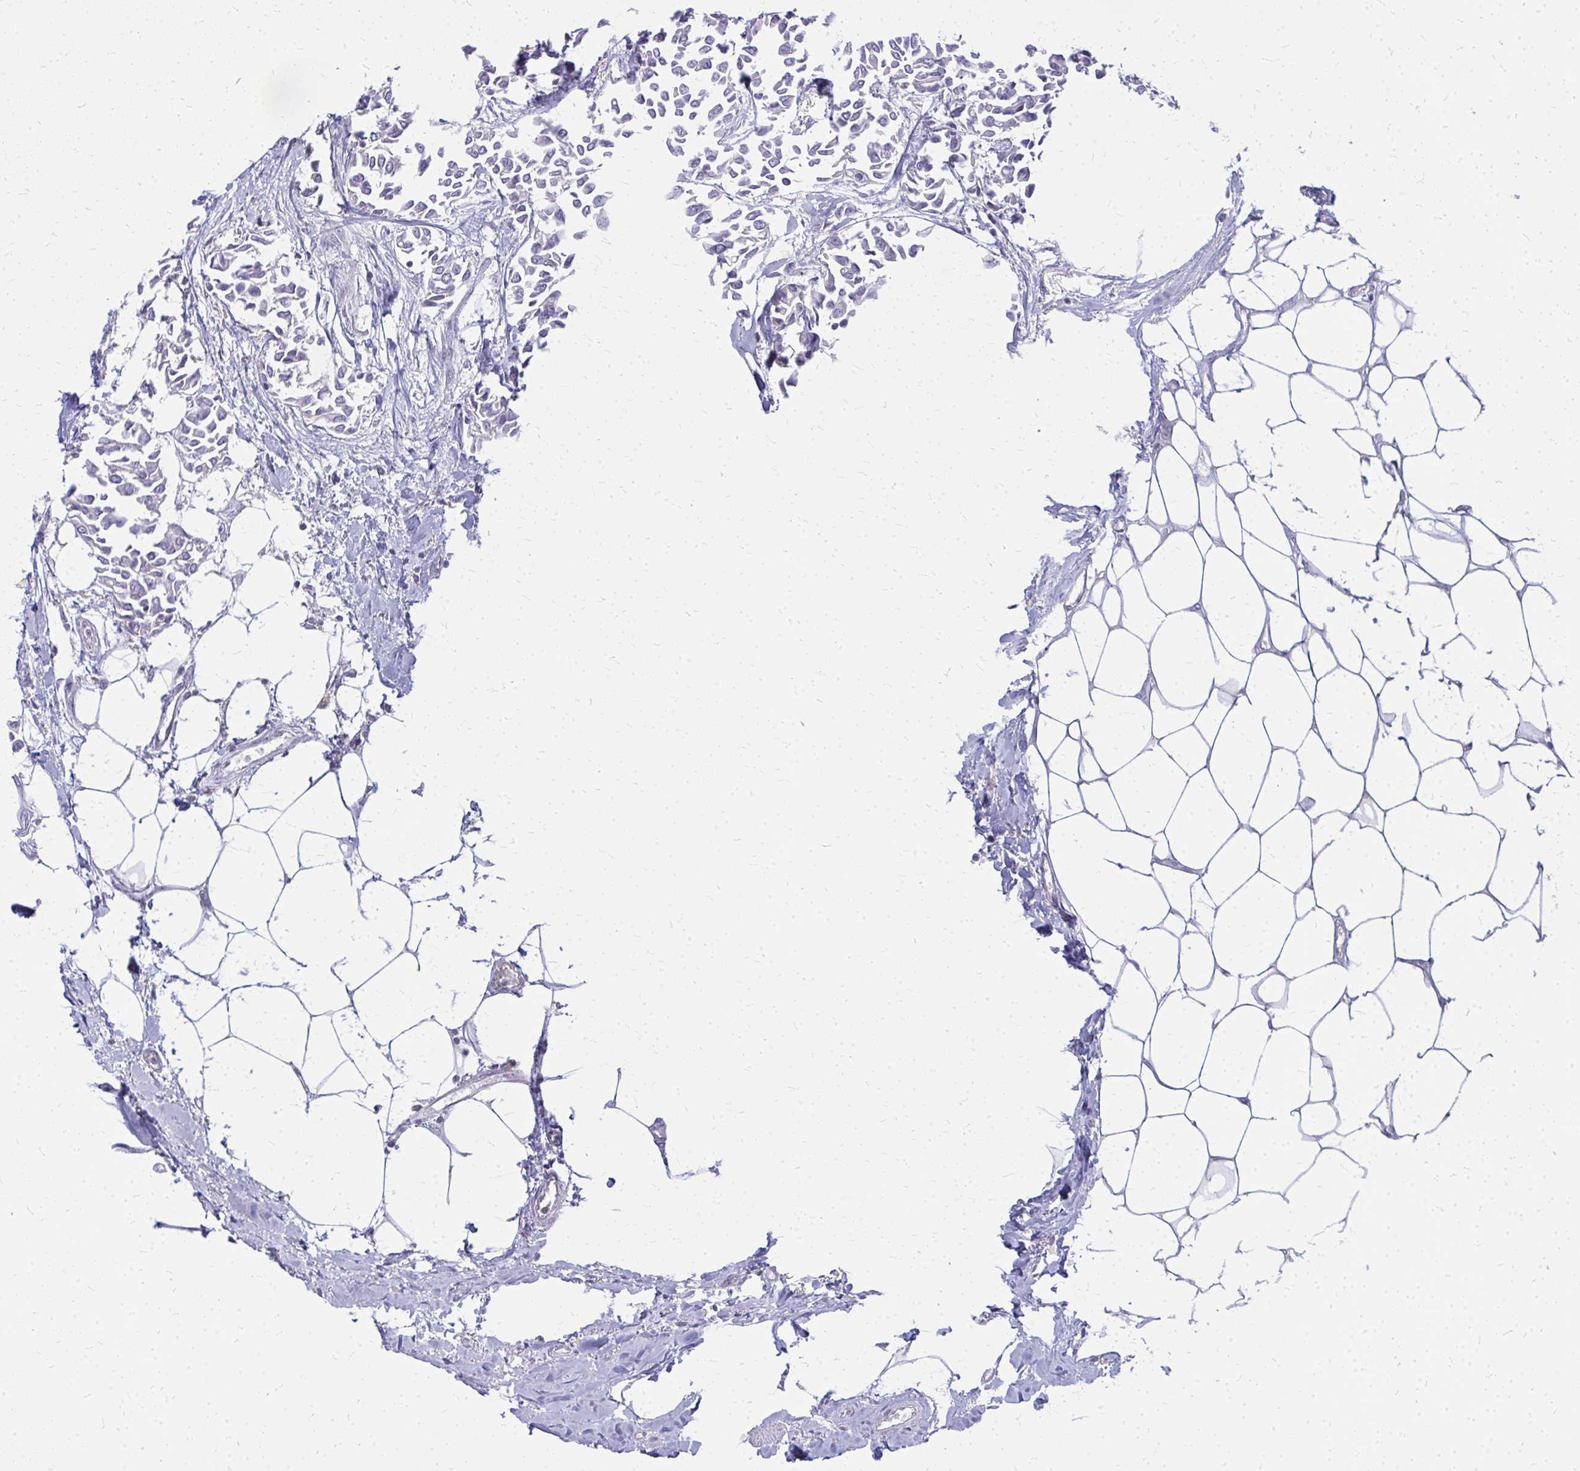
{"staining": {"intensity": "negative", "quantity": "none", "location": "none"}, "tissue": "breast cancer", "cell_type": "Tumor cells", "image_type": "cancer", "snomed": [{"axis": "morphology", "description": "Duct carcinoma"}, {"axis": "topography", "description": "Breast"}], "caption": "There is no significant staining in tumor cells of breast cancer (invasive ductal carcinoma).", "gene": "FAM9A", "patient": {"sex": "female", "age": 54}}